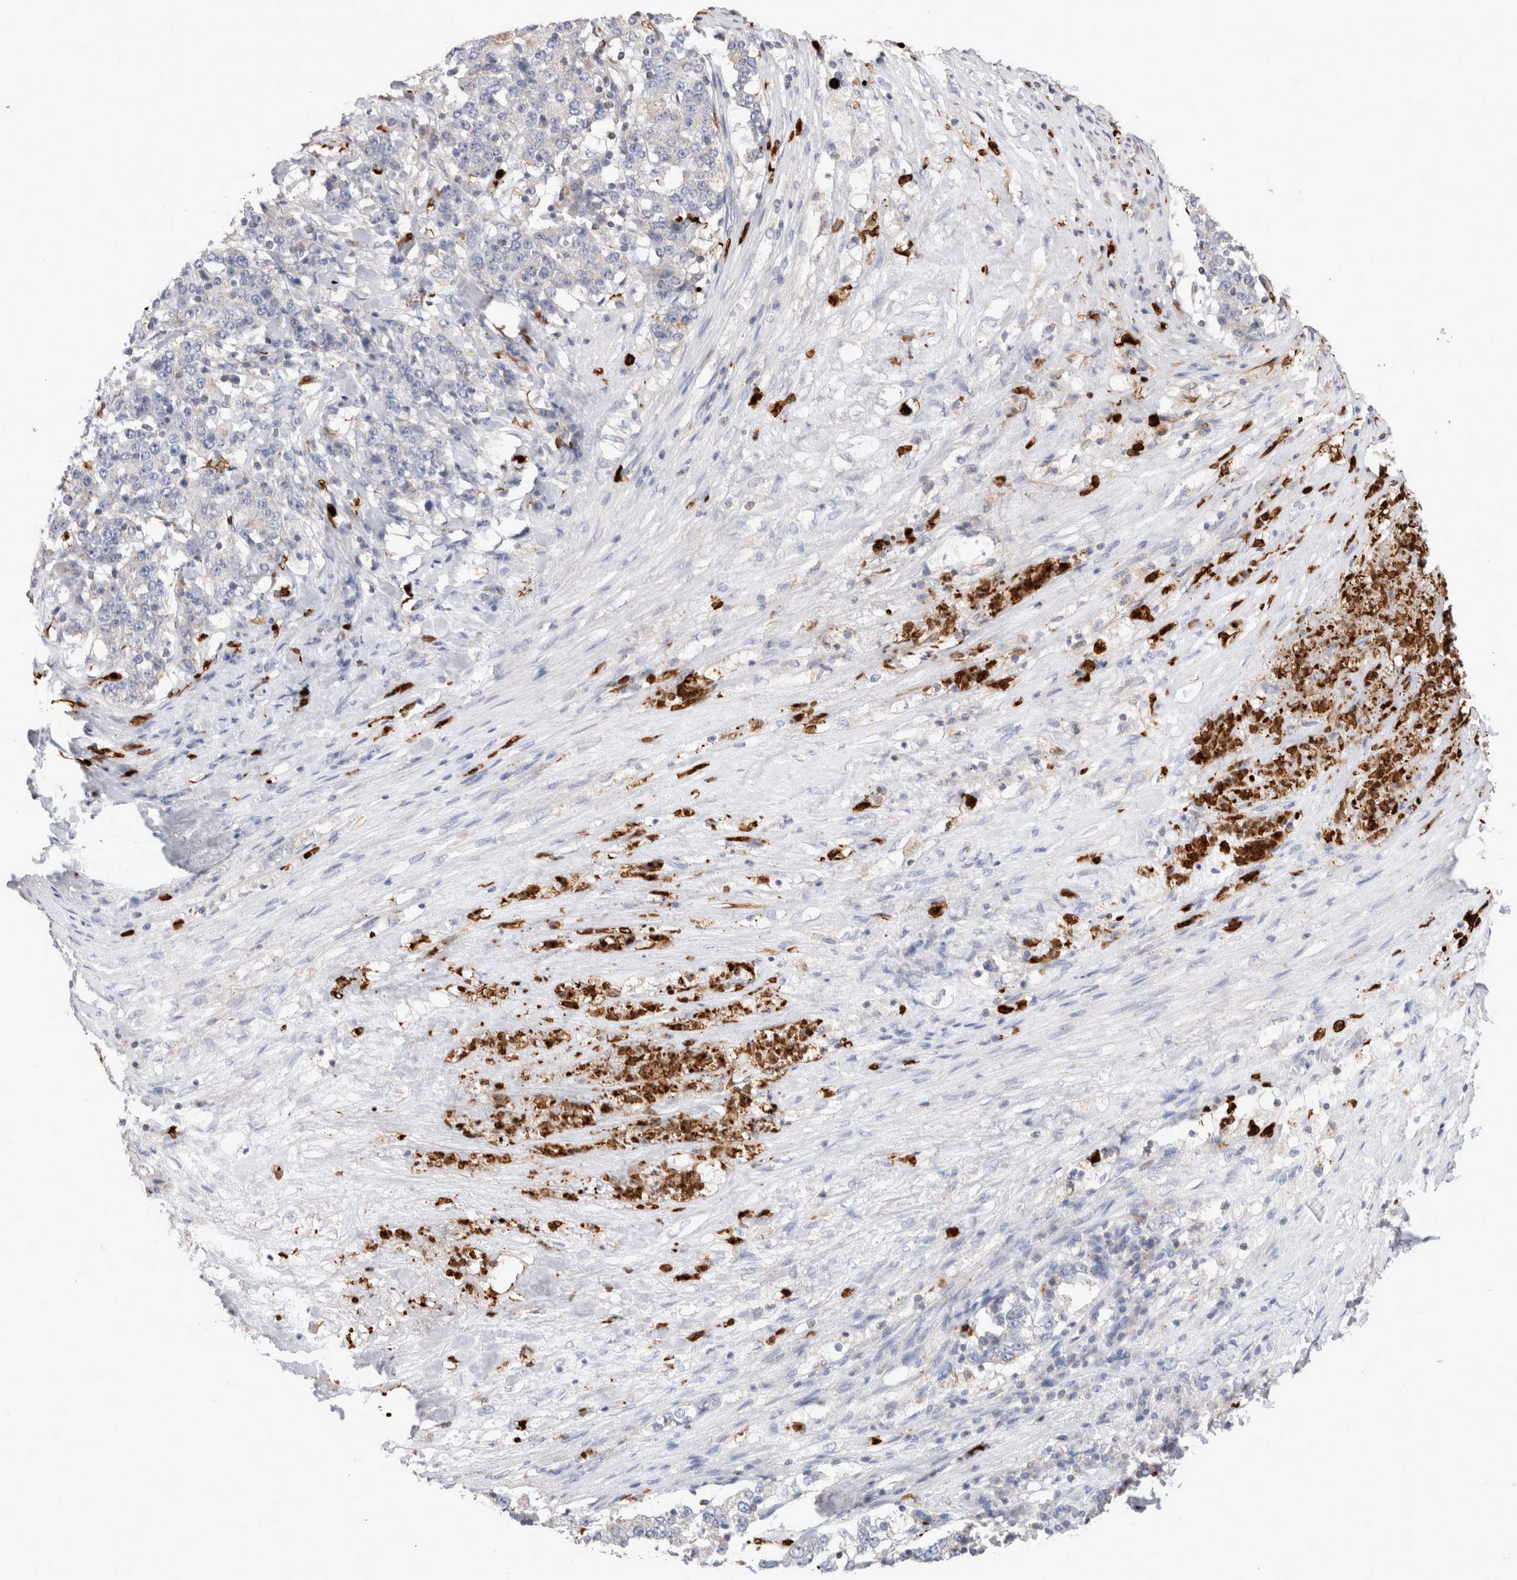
{"staining": {"intensity": "negative", "quantity": "none", "location": "none"}, "tissue": "stomach cancer", "cell_type": "Tumor cells", "image_type": "cancer", "snomed": [{"axis": "morphology", "description": "Adenocarcinoma, NOS"}, {"axis": "topography", "description": "Stomach"}], "caption": "High magnification brightfield microscopy of stomach adenocarcinoma stained with DAB (brown) and counterstained with hematoxylin (blue): tumor cells show no significant positivity. (Immunohistochemistry (ihc), brightfield microscopy, high magnification).", "gene": "NXT2", "patient": {"sex": "male", "age": 59}}